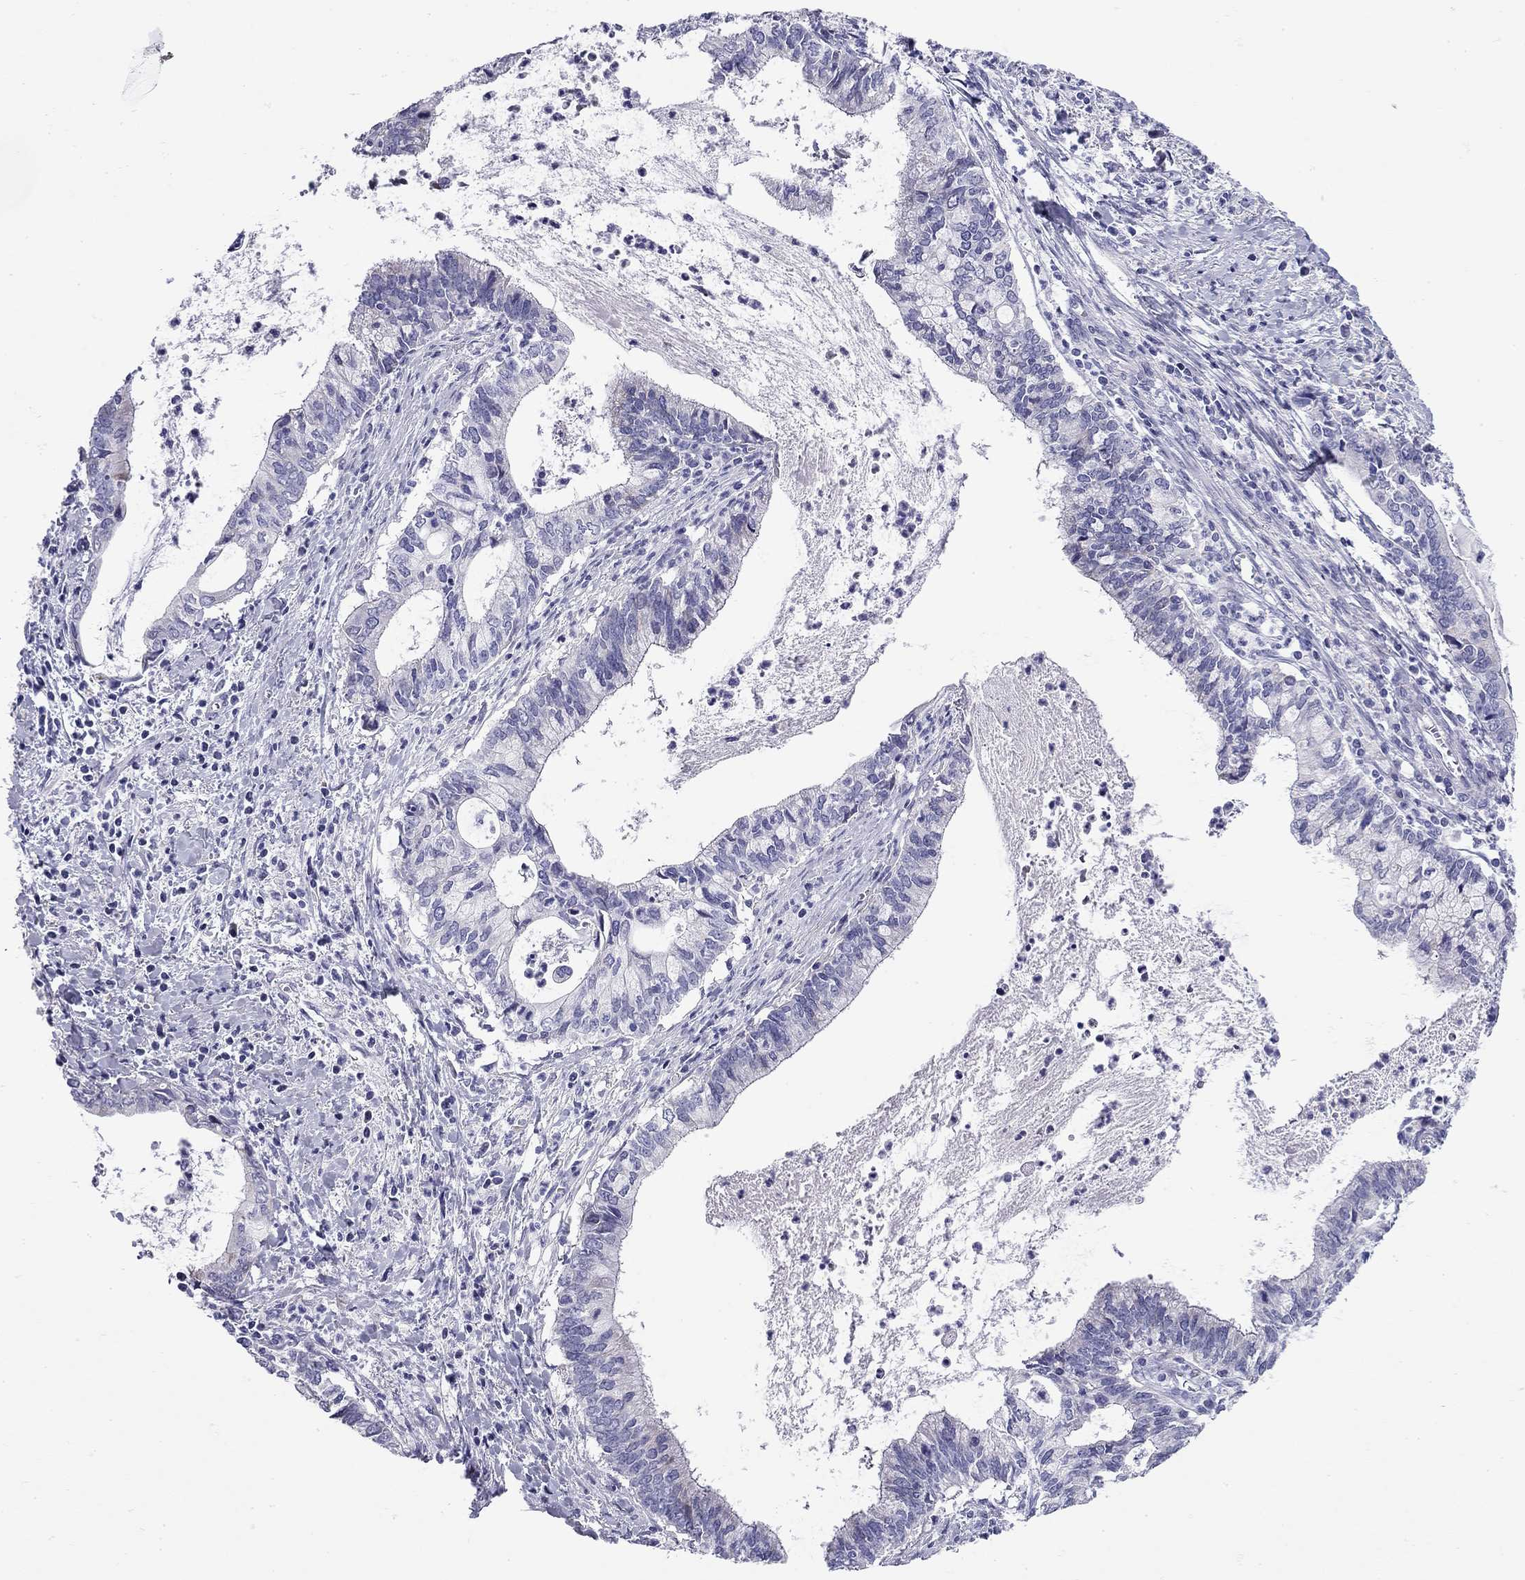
{"staining": {"intensity": "negative", "quantity": "none", "location": "none"}, "tissue": "cervical cancer", "cell_type": "Tumor cells", "image_type": "cancer", "snomed": [{"axis": "morphology", "description": "Adenocarcinoma, NOS"}, {"axis": "topography", "description": "Cervix"}], "caption": "Adenocarcinoma (cervical) stained for a protein using IHC exhibits no positivity tumor cells.", "gene": "C8orf88", "patient": {"sex": "female", "age": 42}}